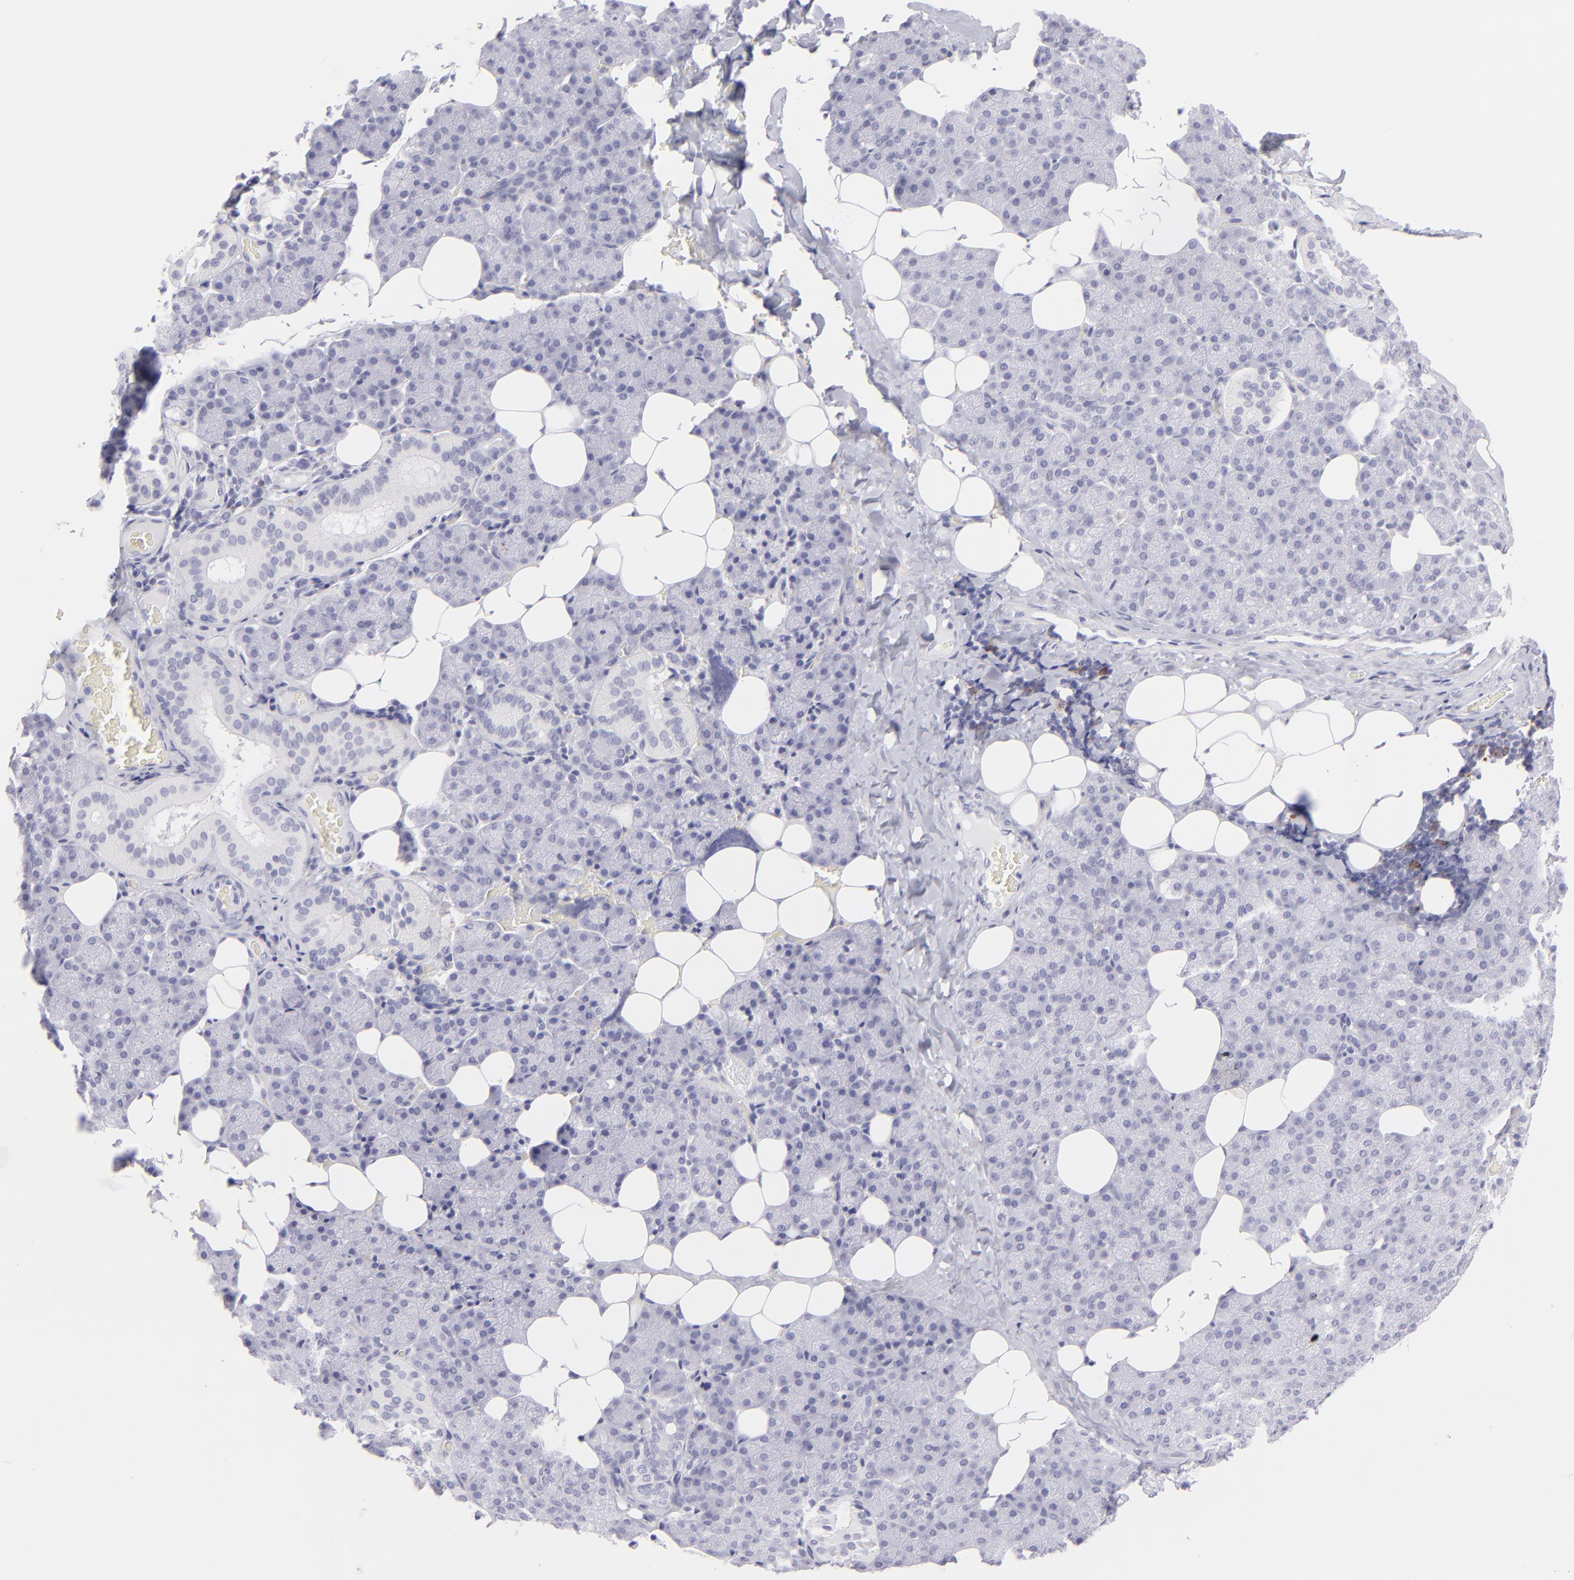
{"staining": {"intensity": "negative", "quantity": "none", "location": "none"}, "tissue": "salivary gland", "cell_type": "Glandular cells", "image_type": "normal", "snomed": [{"axis": "morphology", "description": "Normal tissue, NOS"}, {"axis": "topography", "description": "Lymph node"}, {"axis": "topography", "description": "Salivary gland"}], "caption": "This micrograph is of unremarkable salivary gland stained with immunohistochemistry (IHC) to label a protein in brown with the nuclei are counter-stained blue. There is no positivity in glandular cells. (DAB immunohistochemistry with hematoxylin counter stain).", "gene": "FCER2", "patient": {"sex": "male", "age": 8}}